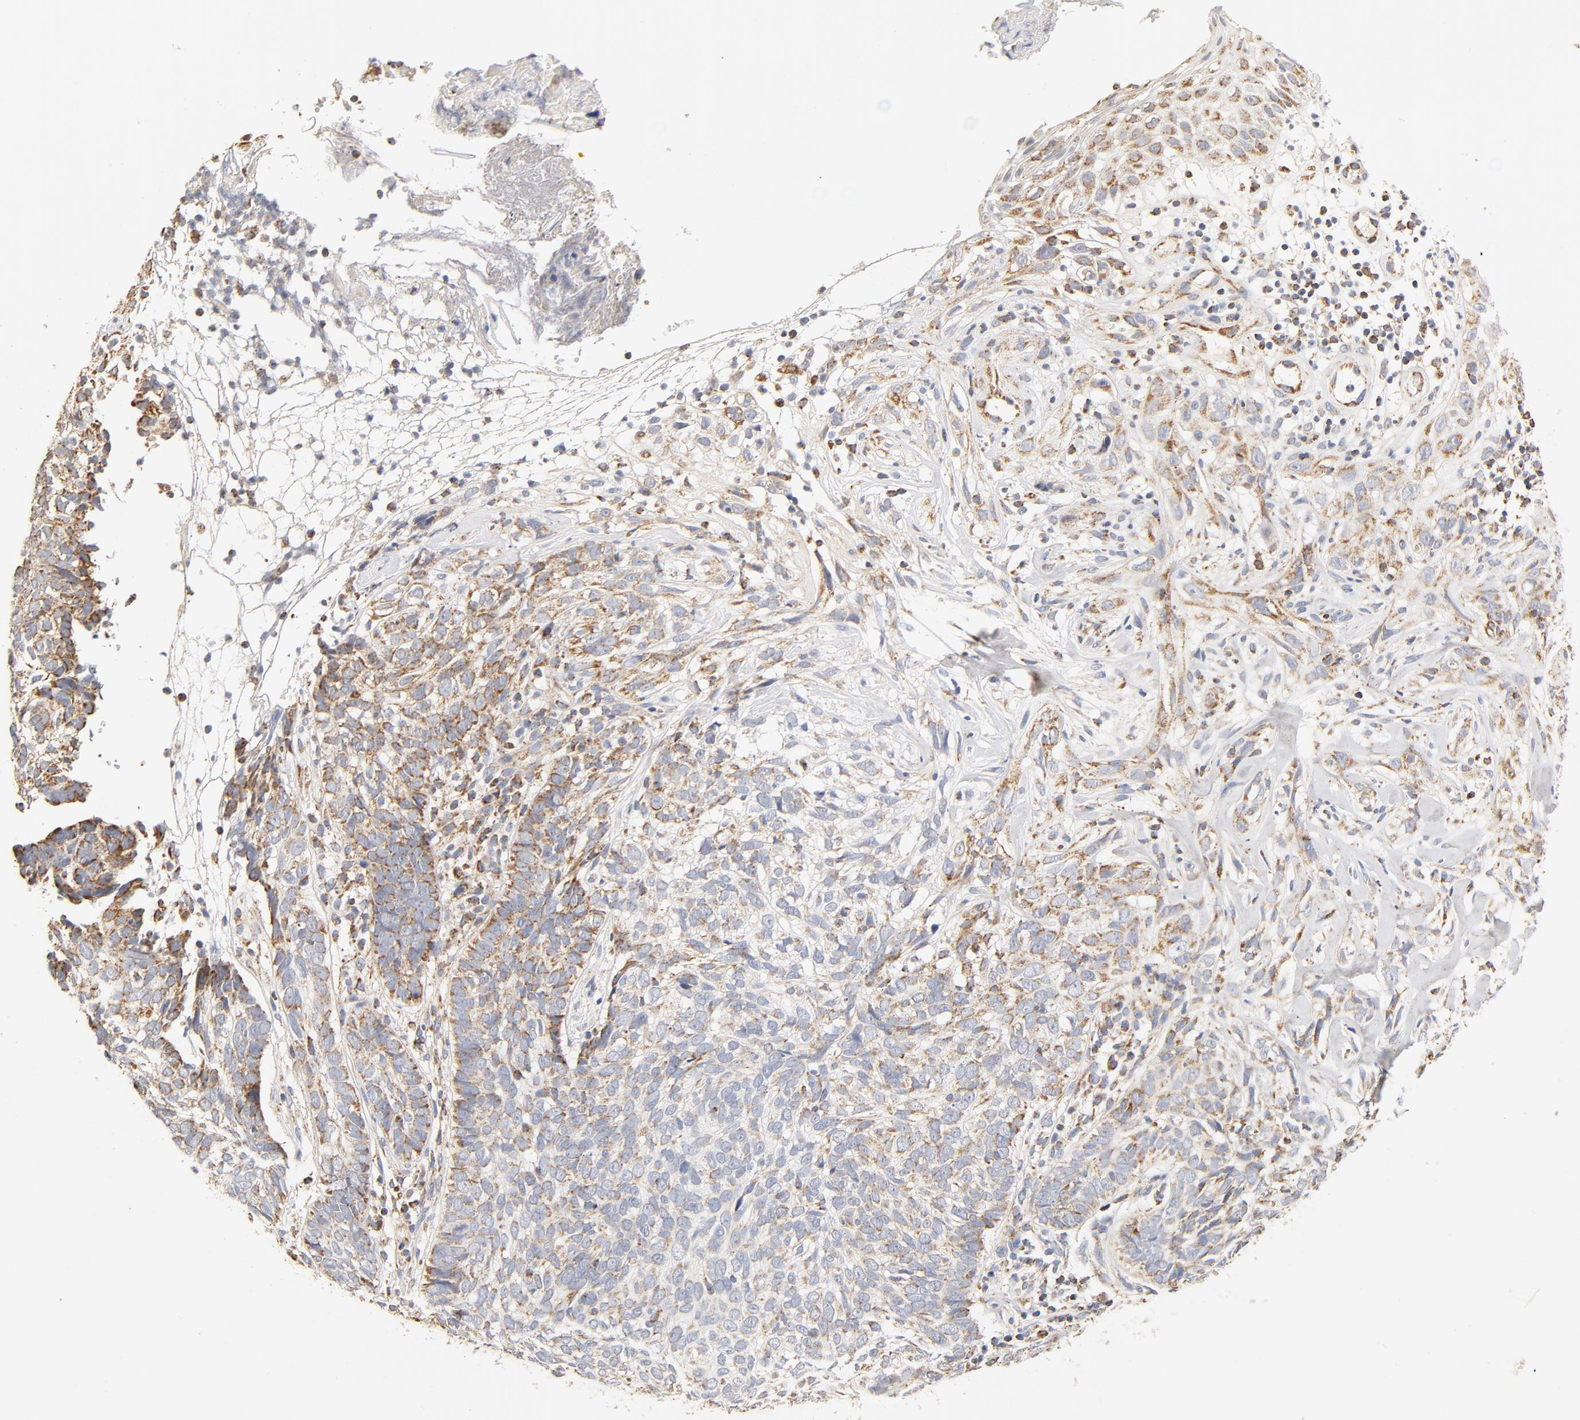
{"staining": {"intensity": "weak", "quantity": ">75%", "location": "cytoplasmic/membranous"}, "tissue": "skin cancer", "cell_type": "Tumor cells", "image_type": "cancer", "snomed": [{"axis": "morphology", "description": "Basal cell carcinoma"}, {"axis": "topography", "description": "Skin"}], "caption": "This image displays skin basal cell carcinoma stained with IHC to label a protein in brown. The cytoplasmic/membranous of tumor cells show weak positivity for the protein. Nuclei are counter-stained blue.", "gene": "COX4I1", "patient": {"sex": "male", "age": 72}}